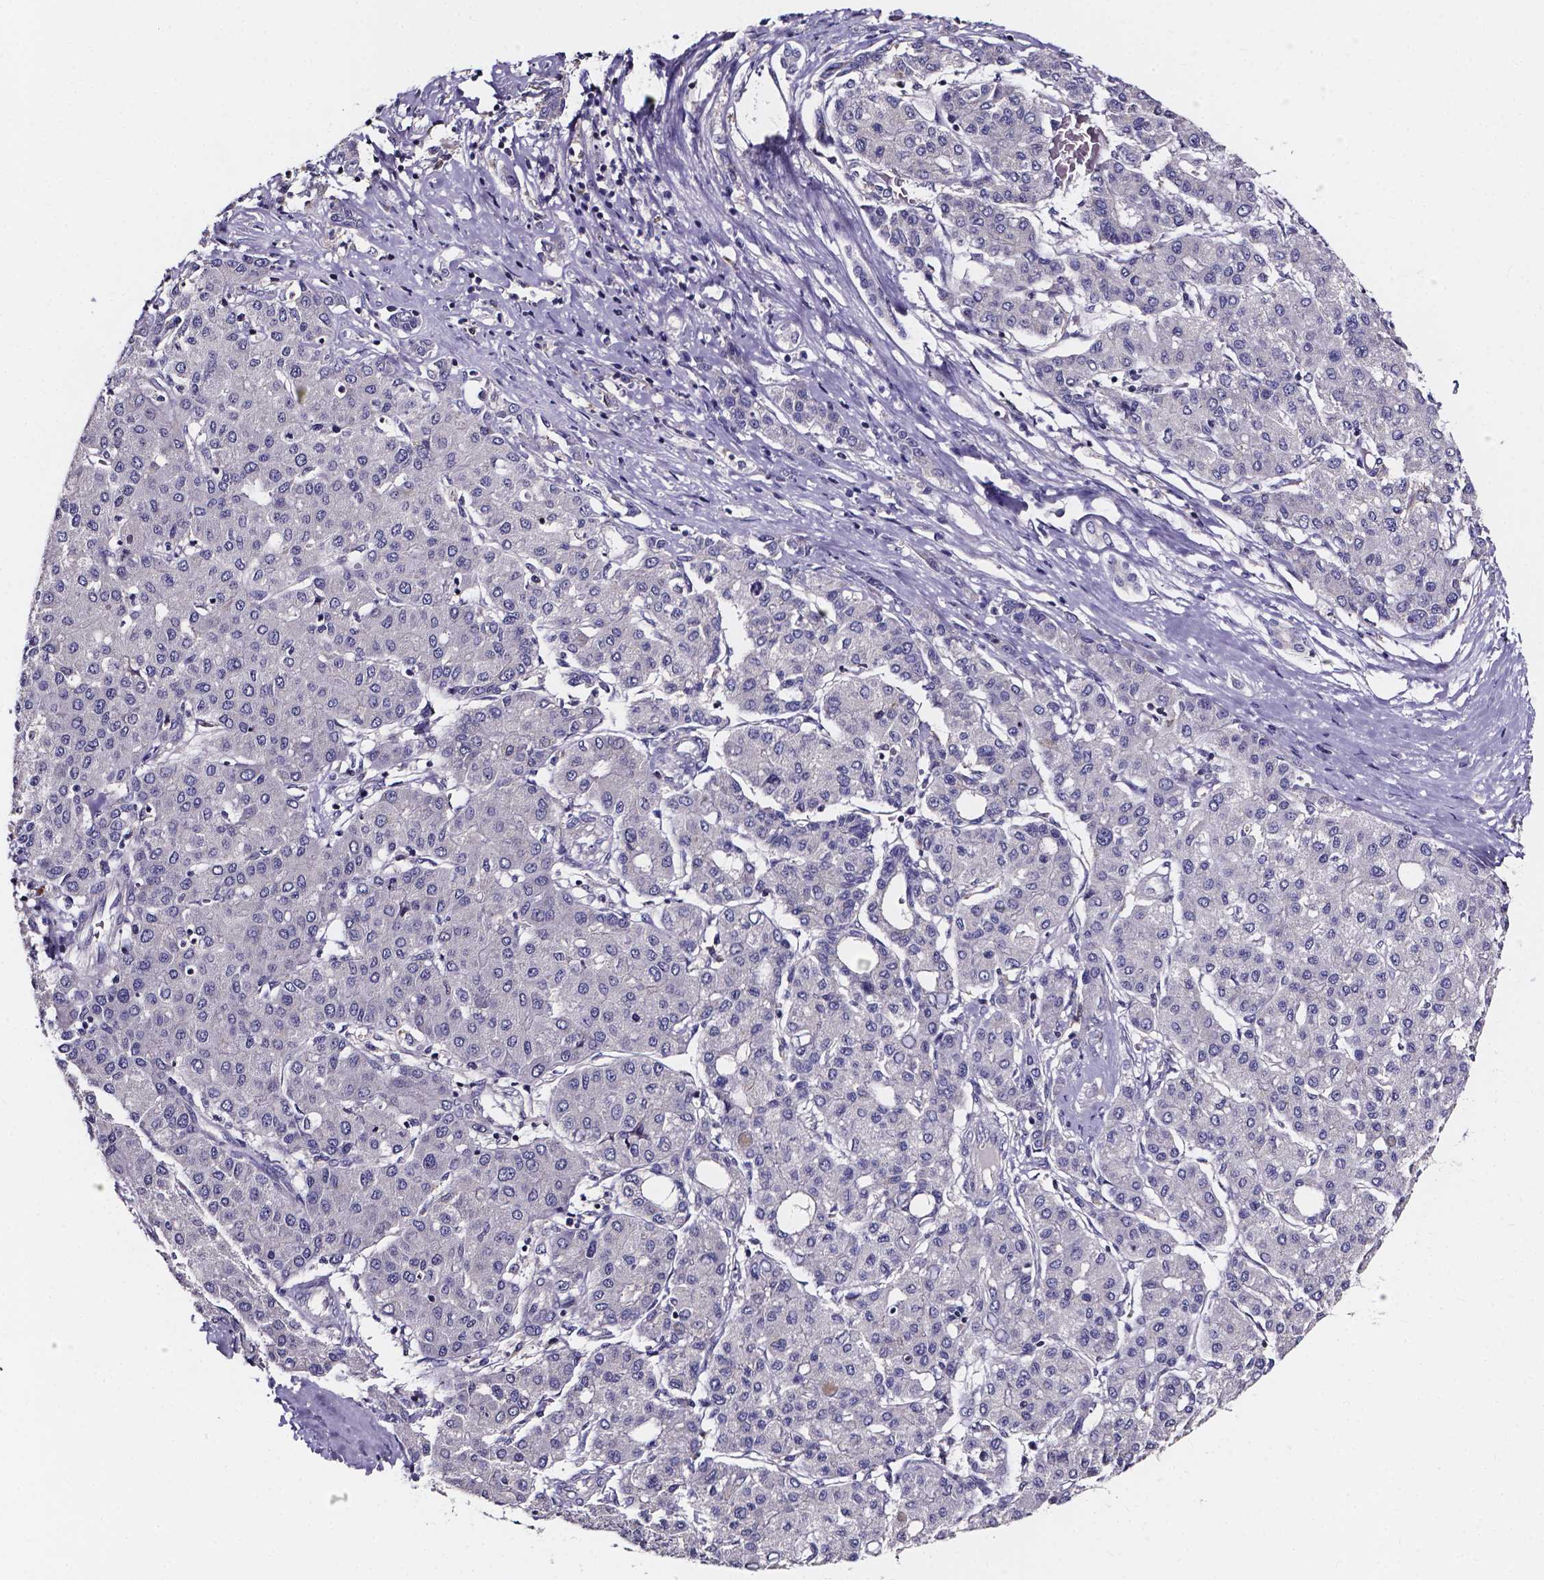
{"staining": {"intensity": "negative", "quantity": "none", "location": "none"}, "tissue": "liver cancer", "cell_type": "Tumor cells", "image_type": "cancer", "snomed": [{"axis": "morphology", "description": "Carcinoma, Hepatocellular, NOS"}, {"axis": "topography", "description": "Liver"}], "caption": "Histopathology image shows no protein expression in tumor cells of liver cancer (hepatocellular carcinoma) tissue. (DAB (3,3'-diaminobenzidine) immunohistochemistry (IHC) with hematoxylin counter stain).", "gene": "SPOCD1", "patient": {"sex": "male", "age": 65}}